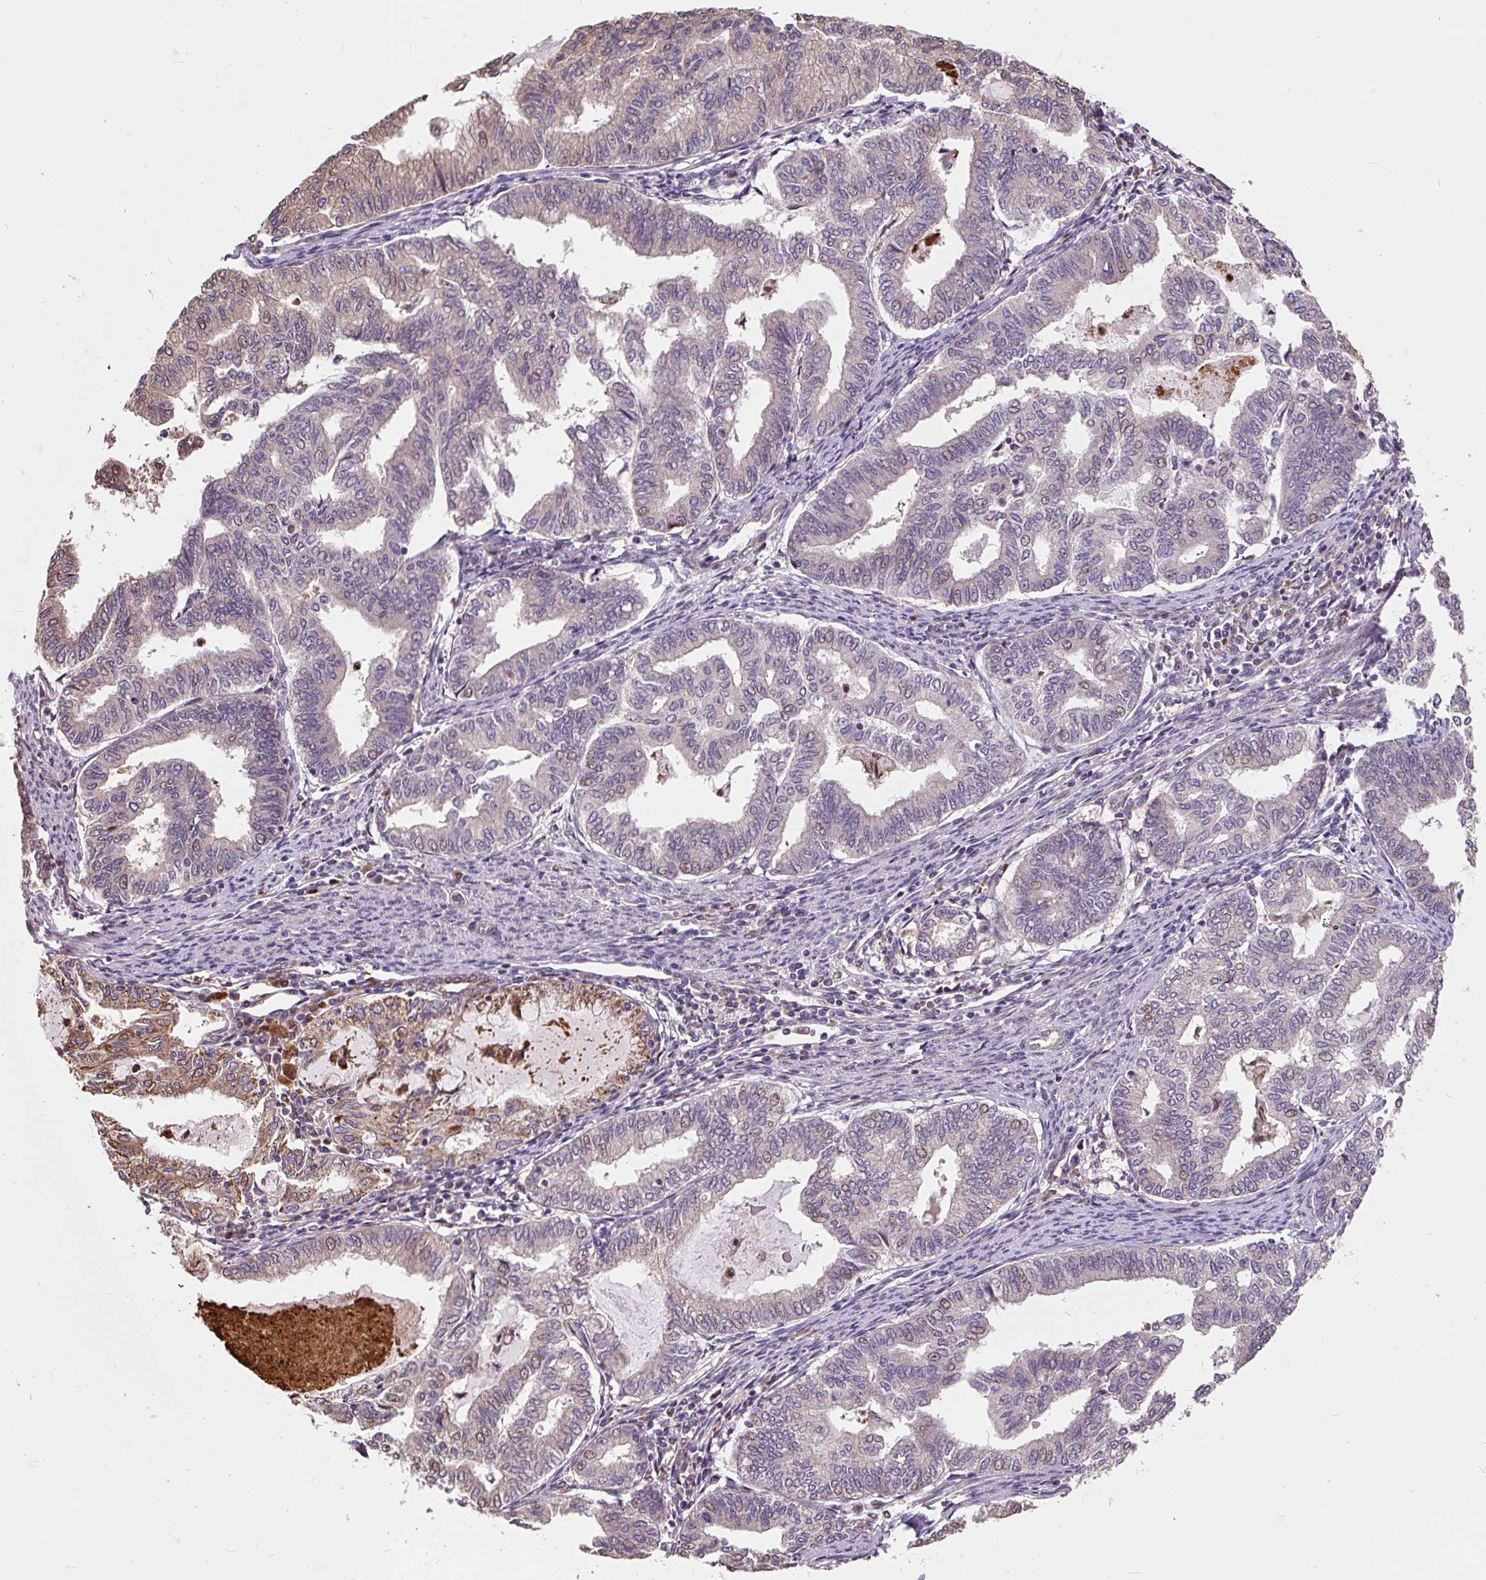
{"staining": {"intensity": "weak", "quantity": "<25%", "location": "cytoplasmic/membranous,nuclear"}, "tissue": "endometrial cancer", "cell_type": "Tumor cells", "image_type": "cancer", "snomed": [{"axis": "morphology", "description": "Adenocarcinoma, NOS"}, {"axis": "topography", "description": "Endometrium"}], "caption": "Immunohistochemistry image of adenocarcinoma (endometrial) stained for a protein (brown), which reveals no expression in tumor cells.", "gene": "PUS7L", "patient": {"sex": "female", "age": 79}}